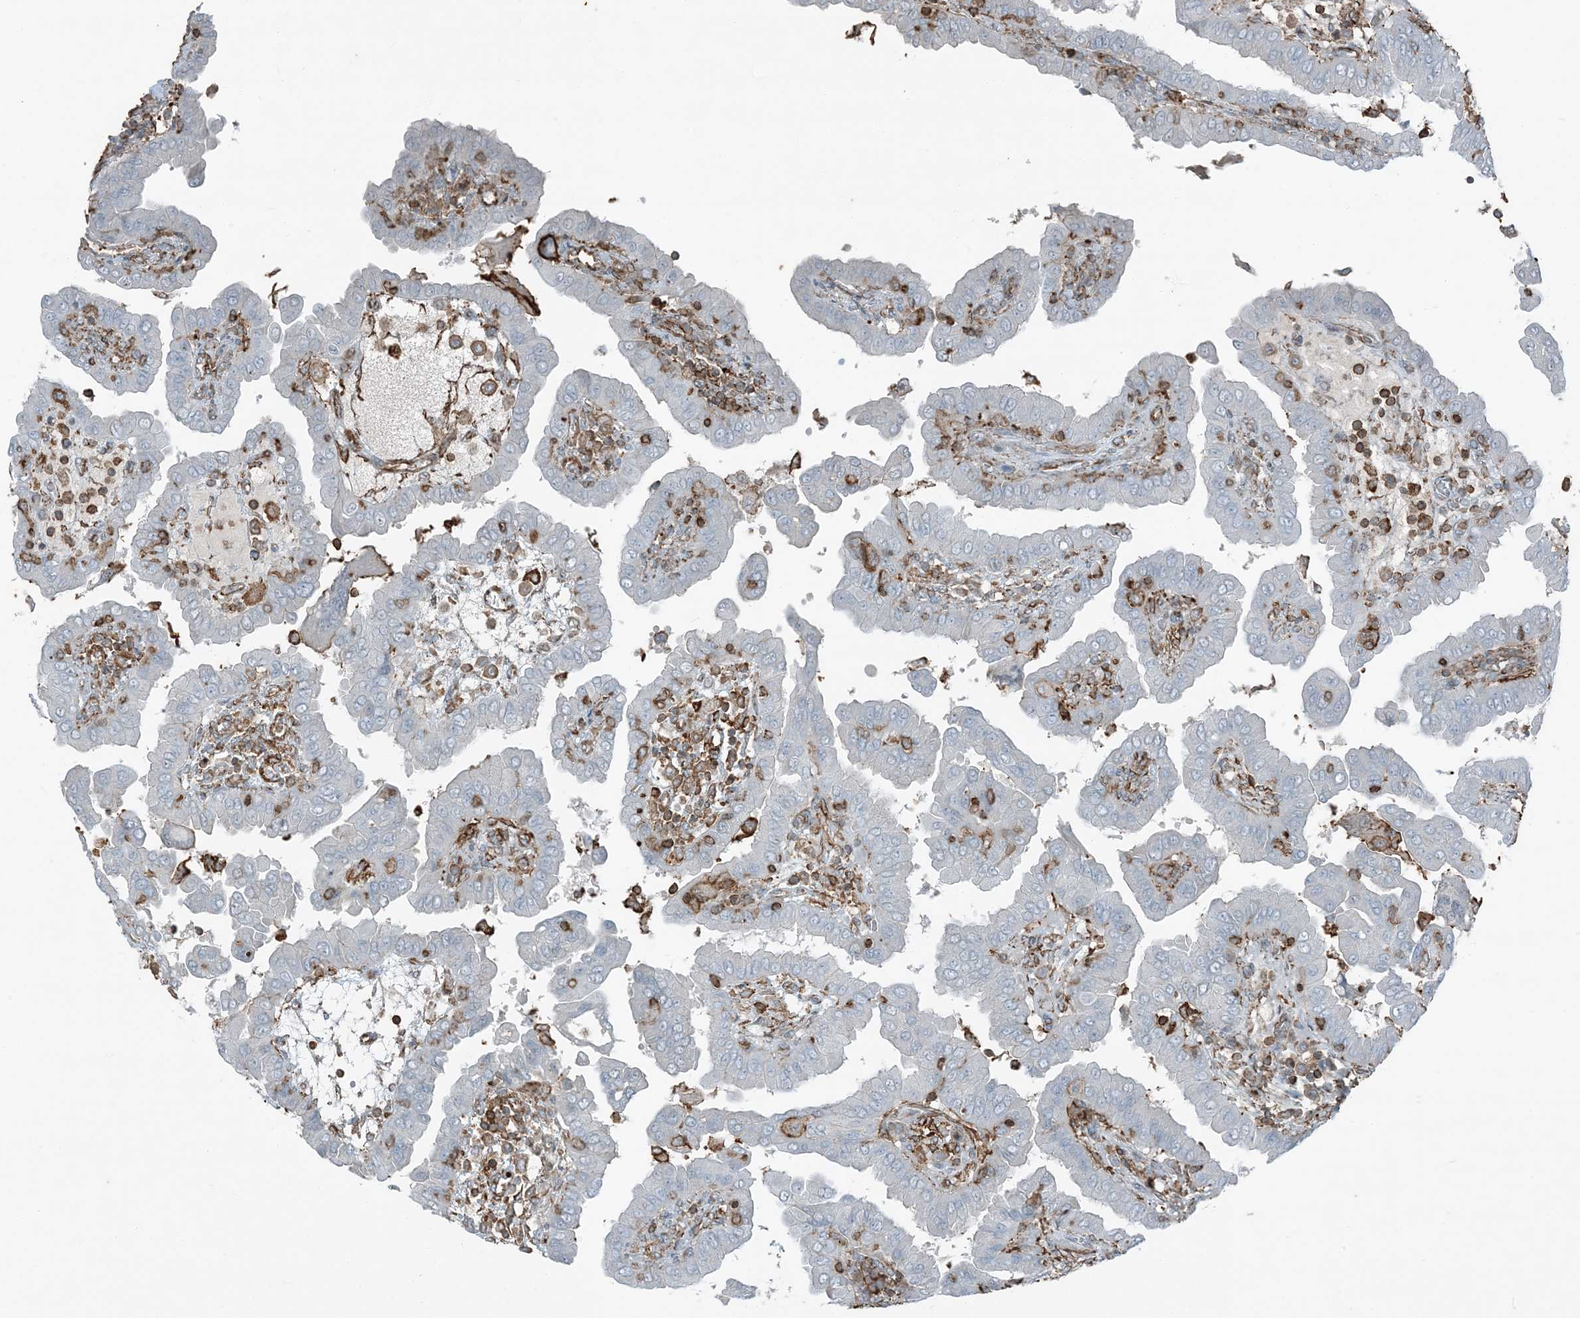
{"staining": {"intensity": "negative", "quantity": "none", "location": "none"}, "tissue": "thyroid cancer", "cell_type": "Tumor cells", "image_type": "cancer", "snomed": [{"axis": "morphology", "description": "Papillary adenocarcinoma, NOS"}, {"axis": "topography", "description": "Thyroid gland"}], "caption": "Immunohistochemical staining of human thyroid cancer demonstrates no significant expression in tumor cells. (DAB immunohistochemistry (IHC) visualized using brightfield microscopy, high magnification).", "gene": "APOBEC3C", "patient": {"sex": "male", "age": 33}}